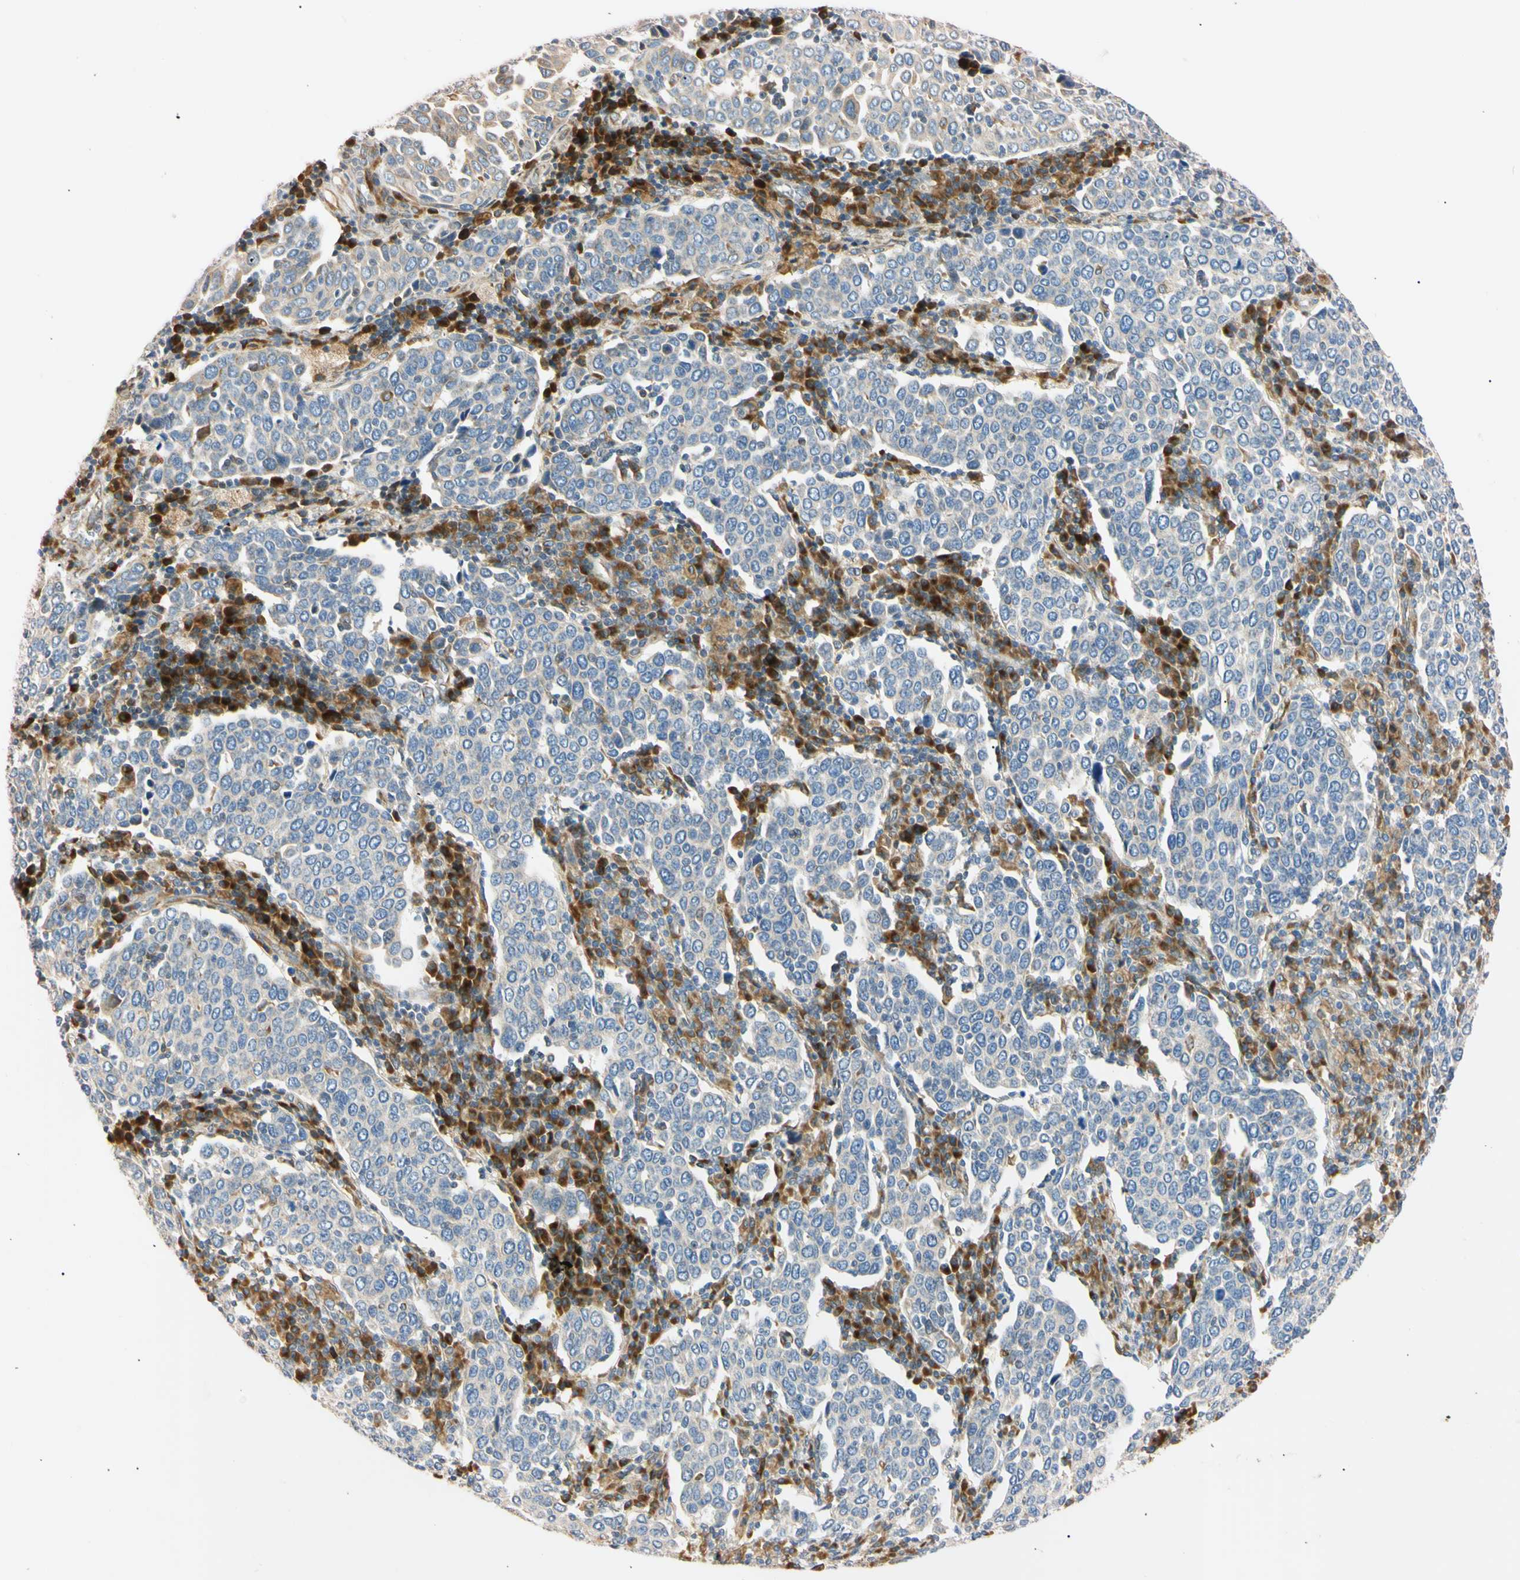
{"staining": {"intensity": "weak", "quantity": "<25%", "location": "cytoplasmic/membranous"}, "tissue": "cervical cancer", "cell_type": "Tumor cells", "image_type": "cancer", "snomed": [{"axis": "morphology", "description": "Squamous cell carcinoma, NOS"}, {"axis": "topography", "description": "Cervix"}], "caption": "Immunohistochemical staining of cervical cancer (squamous cell carcinoma) reveals no significant staining in tumor cells.", "gene": "IER3IP1", "patient": {"sex": "female", "age": 40}}